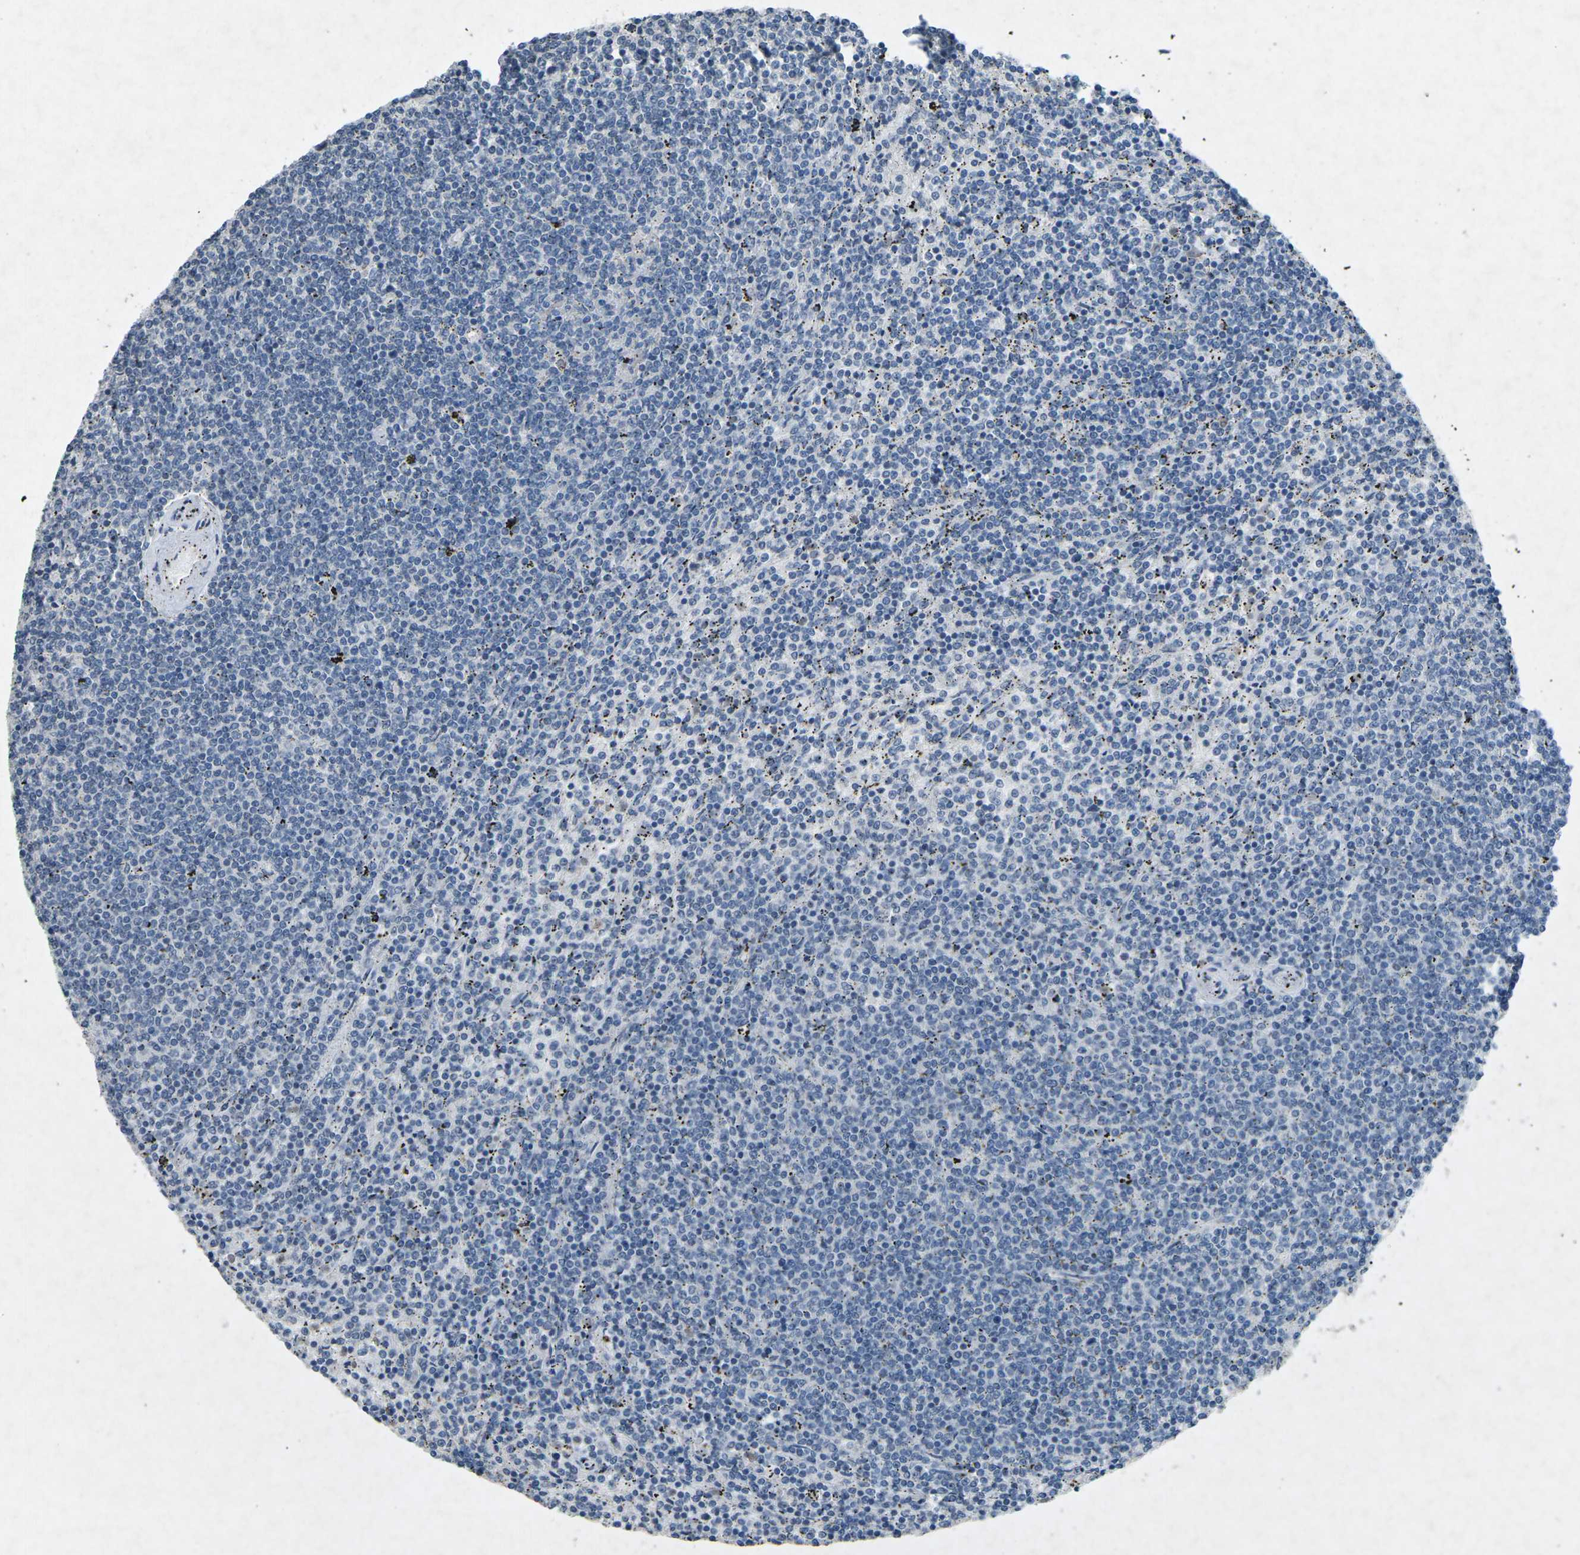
{"staining": {"intensity": "negative", "quantity": "none", "location": "none"}, "tissue": "lymphoma", "cell_type": "Tumor cells", "image_type": "cancer", "snomed": [{"axis": "morphology", "description": "Malignant lymphoma, non-Hodgkin's type, Low grade"}, {"axis": "topography", "description": "Spleen"}], "caption": "This is a micrograph of immunohistochemistry staining of lymphoma, which shows no expression in tumor cells. Brightfield microscopy of immunohistochemistry stained with DAB (brown) and hematoxylin (blue), captured at high magnification.", "gene": "A1BG", "patient": {"sex": "female", "age": 50}}